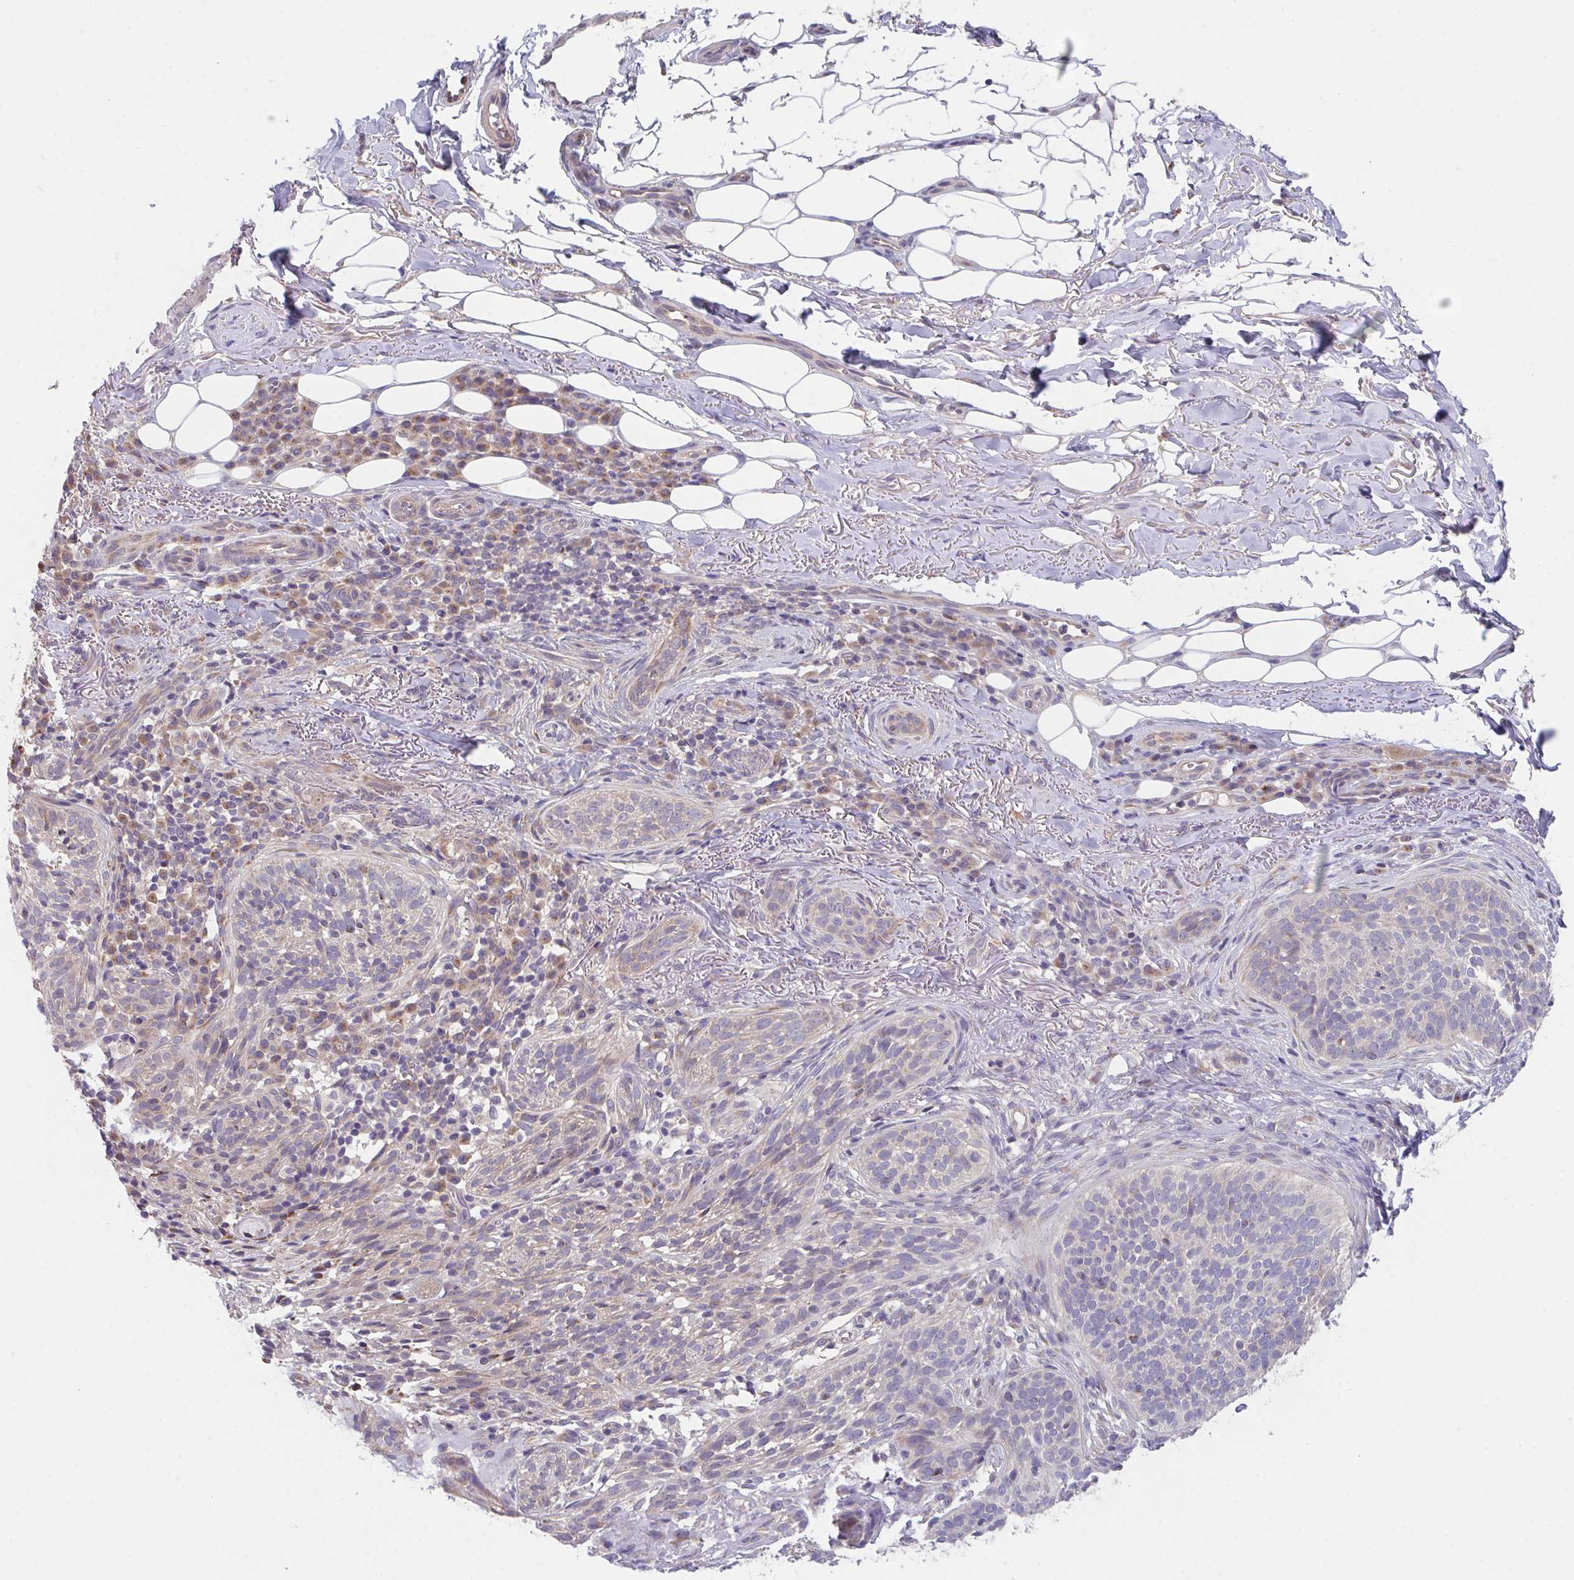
{"staining": {"intensity": "negative", "quantity": "none", "location": "none"}, "tissue": "skin cancer", "cell_type": "Tumor cells", "image_type": "cancer", "snomed": [{"axis": "morphology", "description": "Basal cell carcinoma"}, {"axis": "topography", "description": "Skin"}, {"axis": "topography", "description": "Skin of head"}], "caption": "DAB immunohistochemical staining of human basal cell carcinoma (skin) shows no significant expression in tumor cells. (Stains: DAB IHC with hematoxylin counter stain, Microscopy: brightfield microscopy at high magnification).", "gene": "TSPAN31", "patient": {"sex": "male", "age": 62}}